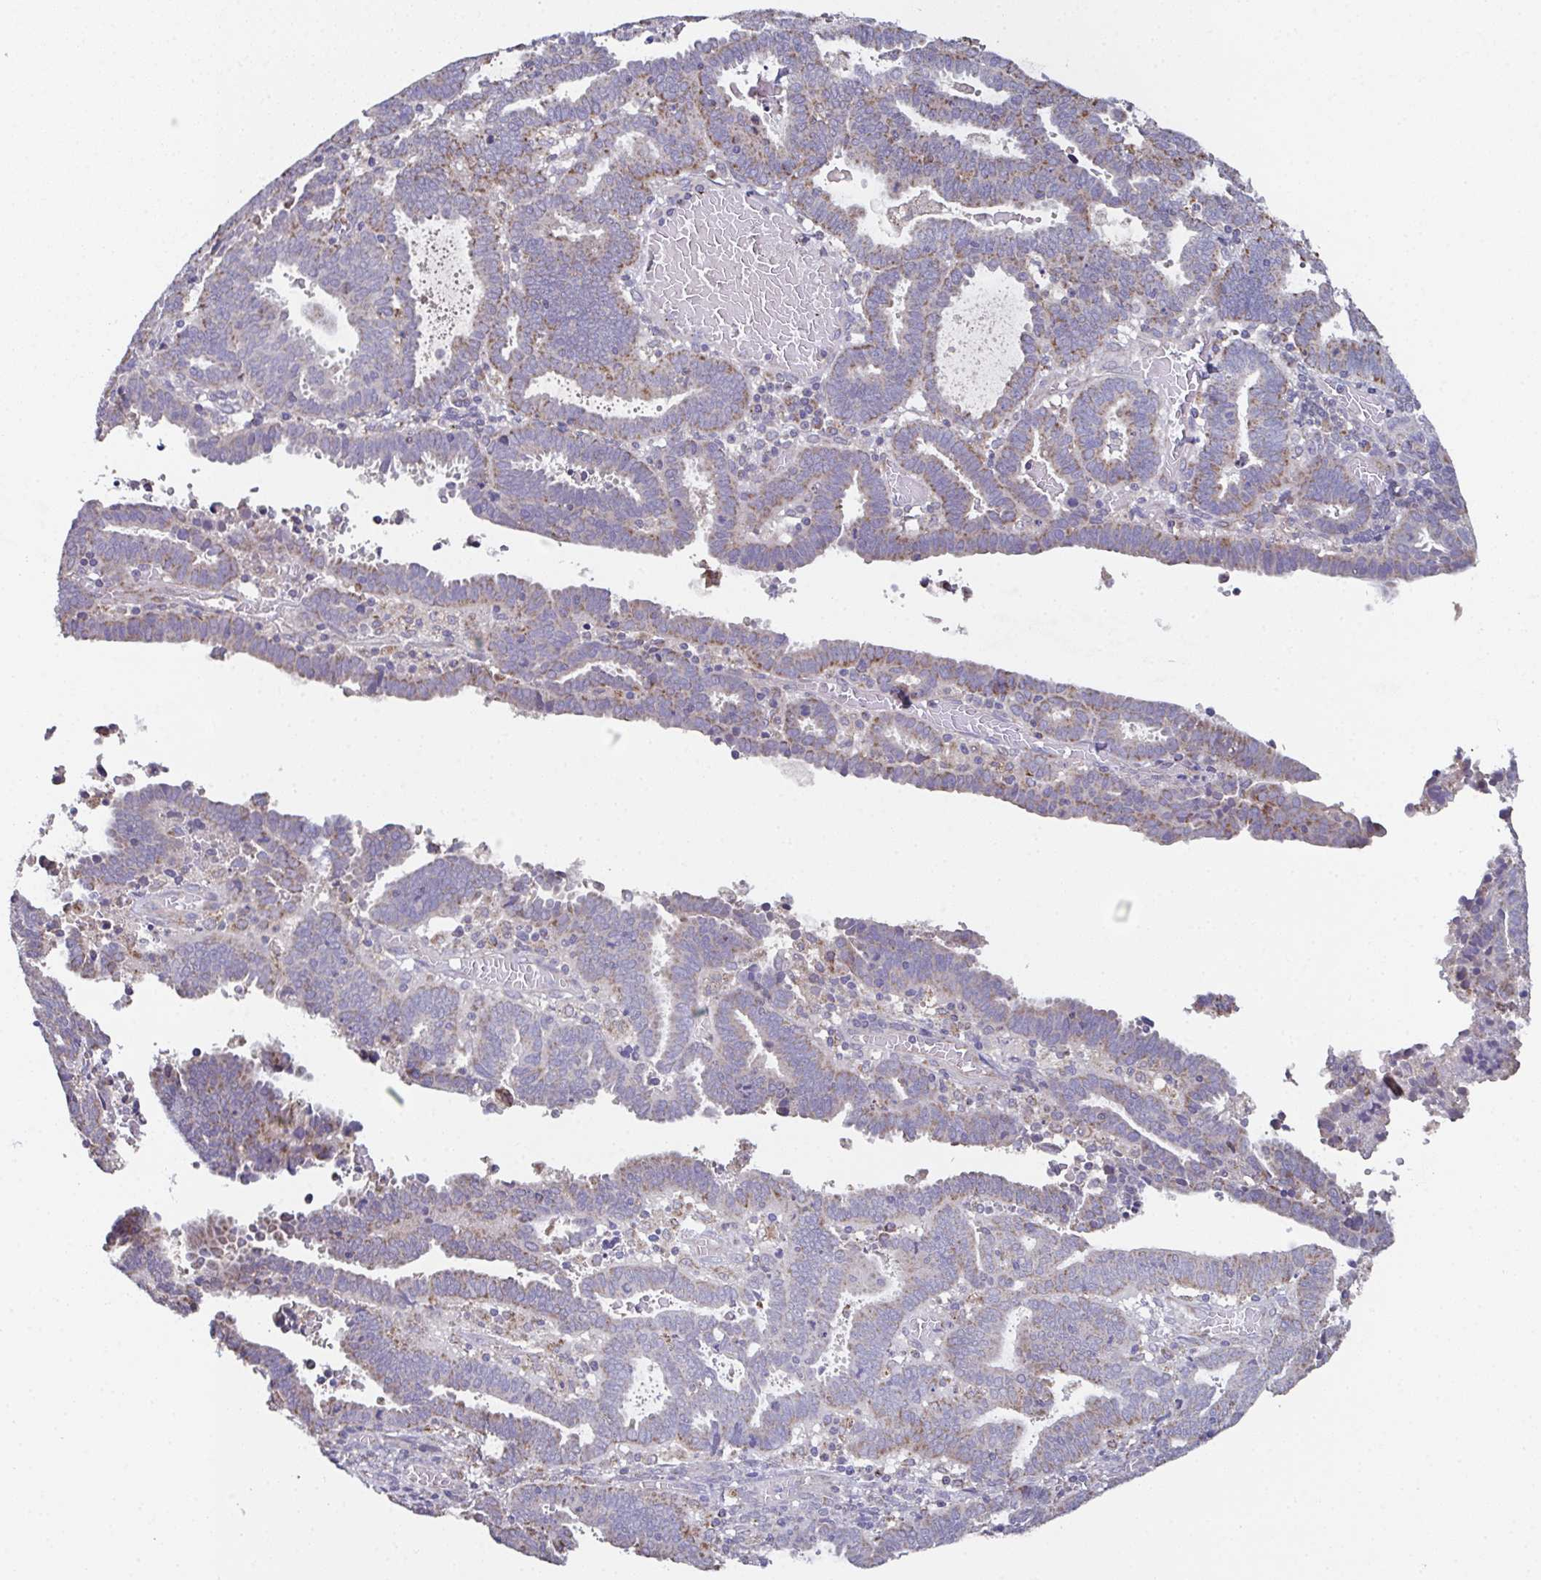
{"staining": {"intensity": "weak", "quantity": "<25%", "location": "cytoplasmic/membranous"}, "tissue": "endometrial cancer", "cell_type": "Tumor cells", "image_type": "cancer", "snomed": [{"axis": "morphology", "description": "Adenocarcinoma, NOS"}, {"axis": "topography", "description": "Uterus"}], "caption": "This is a image of immunohistochemistry (IHC) staining of endometrial cancer (adenocarcinoma), which shows no positivity in tumor cells. (Immunohistochemistry (ihc), brightfield microscopy, high magnification).", "gene": "MT-ND3", "patient": {"sex": "female", "age": 83}}